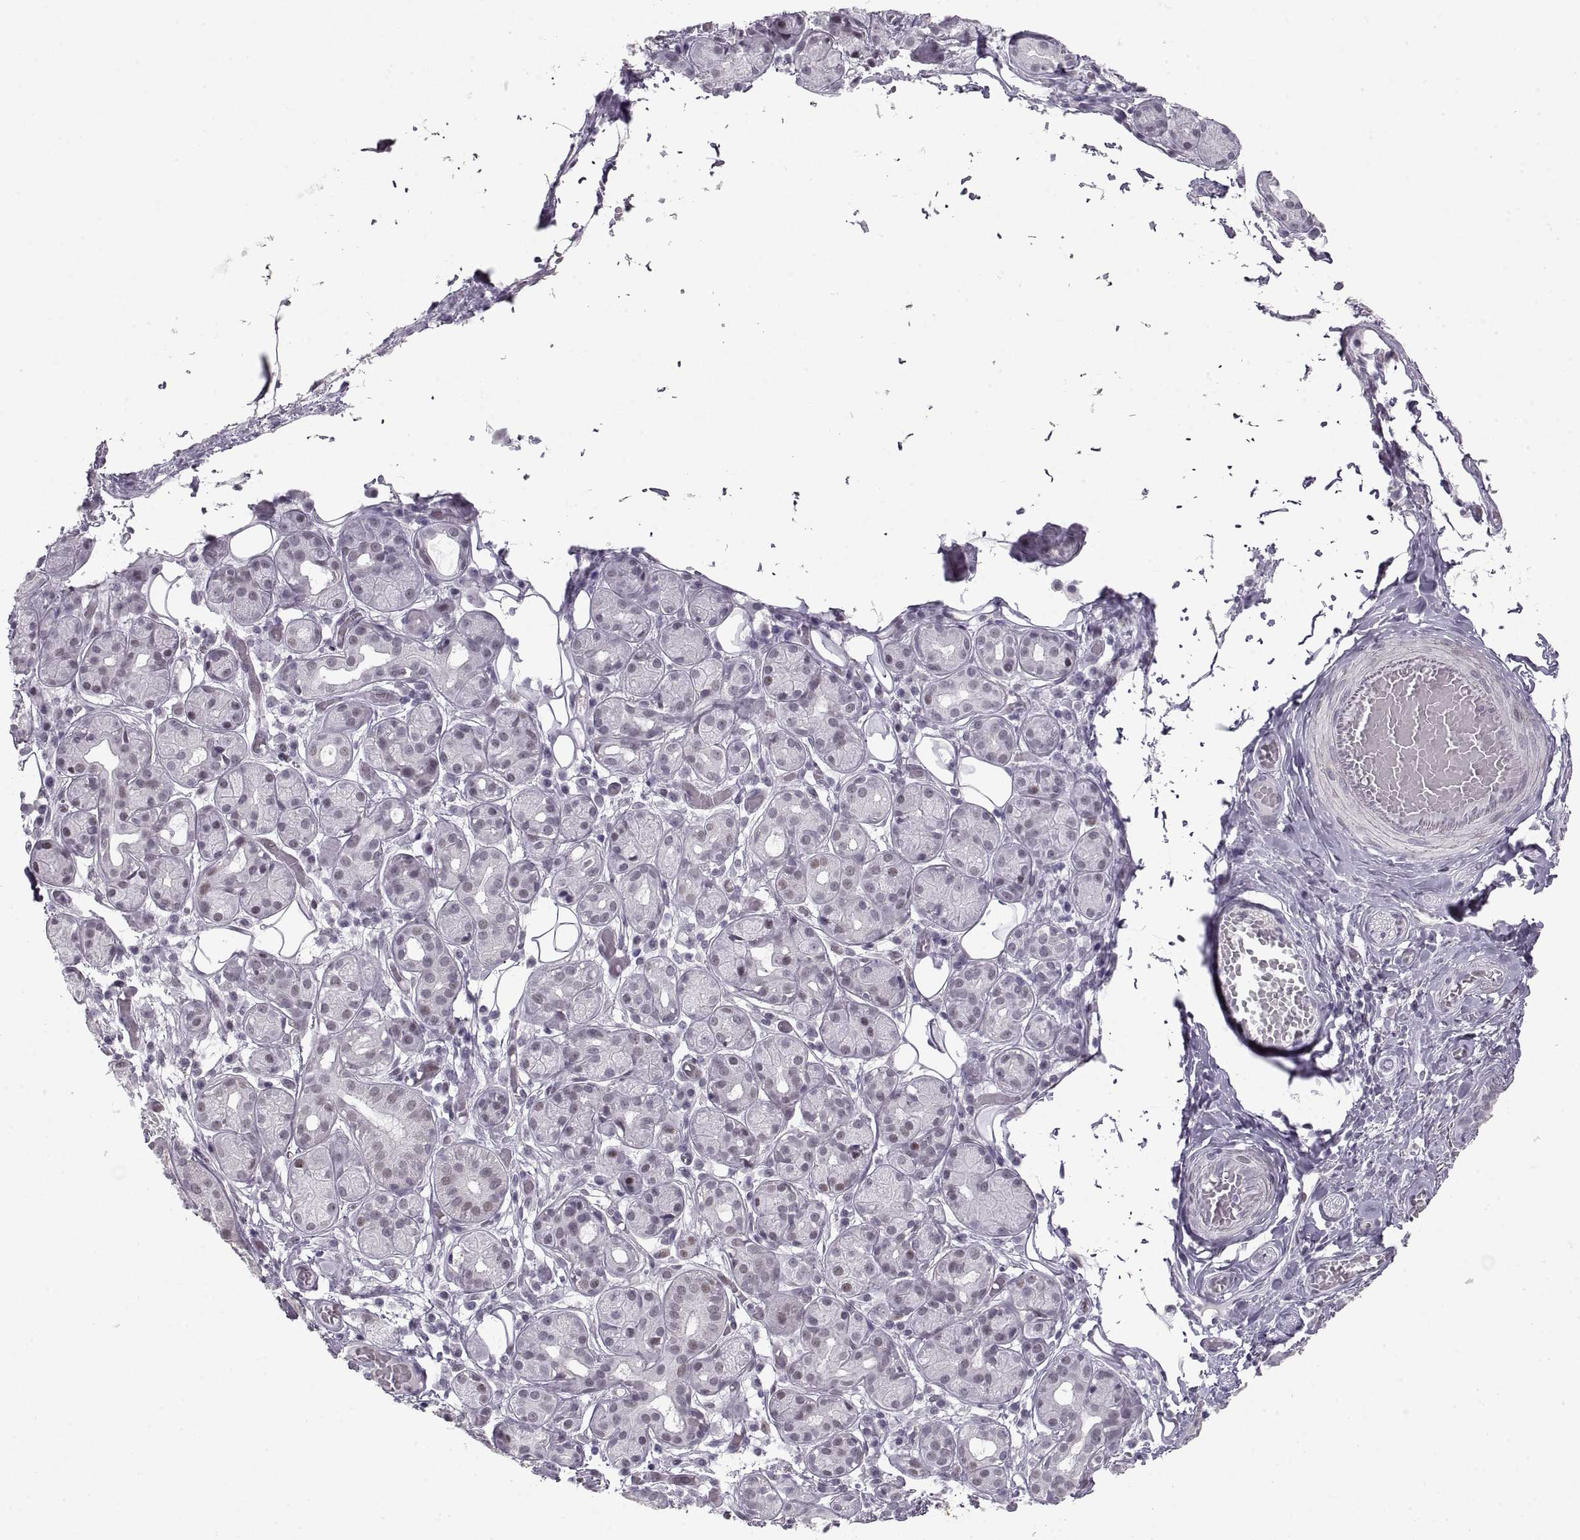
{"staining": {"intensity": "negative", "quantity": "none", "location": "none"}, "tissue": "salivary gland", "cell_type": "Glandular cells", "image_type": "normal", "snomed": [{"axis": "morphology", "description": "Normal tissue, NOS"}, {"axis": "topography", "description": "Salivary gland"}, {"axis": "topography", "description": "Peripheral nerve tissue"}], "caption": "The image exhibits no significant staining in glandular cells of salivary gland.", "gene": "NANOS3", "patient": {"sex": "male", "age": 71}}